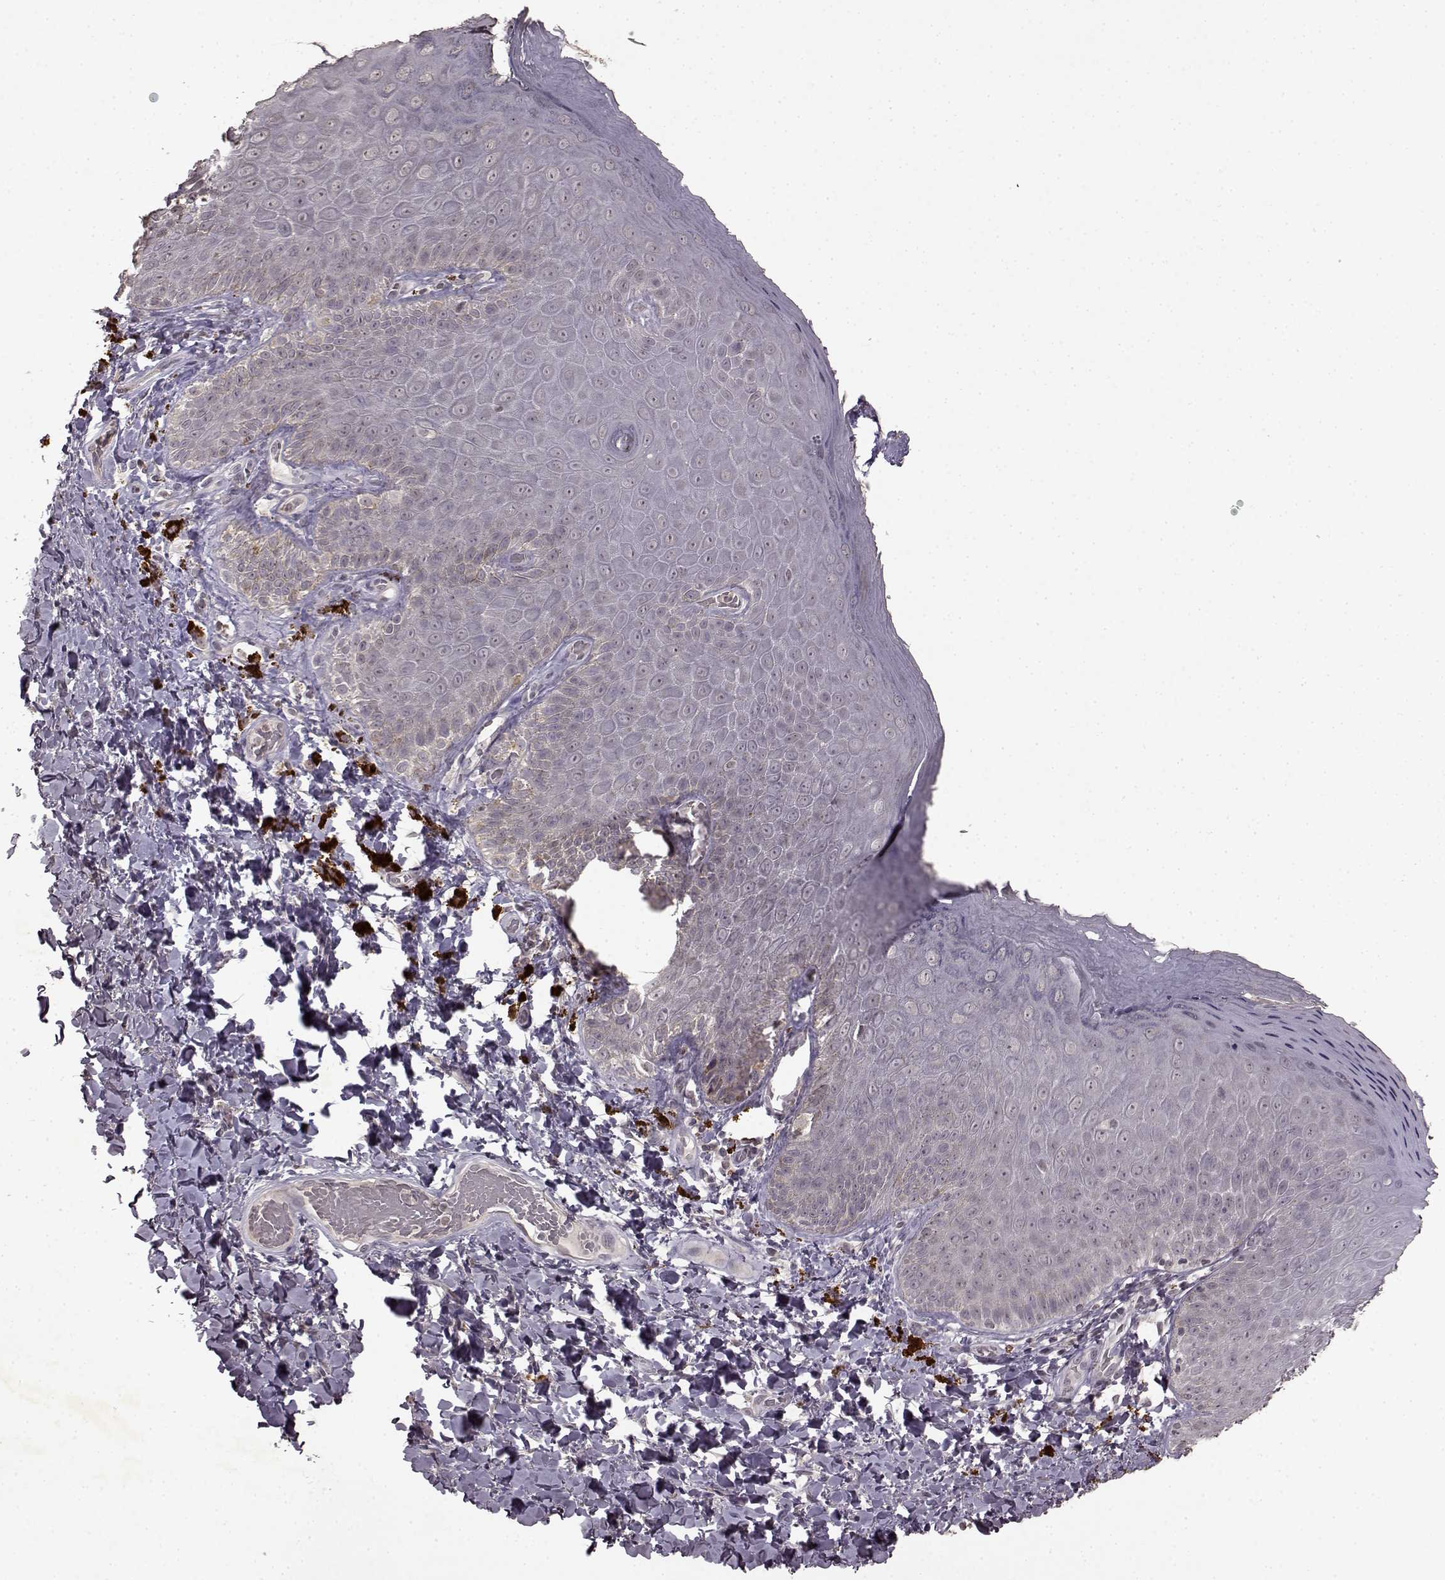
{"staining": {"intensity": "negative", "quantity": "none", "location": "none"}, "tissue": "skin", "cell_type": "Epidermal cells", "image_type": "normal", "snomed": [{"axis": "morphology", "description": "Normal tissue, NOS"}, {"axis": "topography", "description": "Anal"}], "caption": "Epidermal cells show no significant protein staining in benign skin. The staining was performed using DAB to visualize the protein expression in brown, while the nuclei were stained in blue with hematoxylin (Magnification: 20x).", "gene": "LHB", "patient": {"sex": "male", "age": 53}}